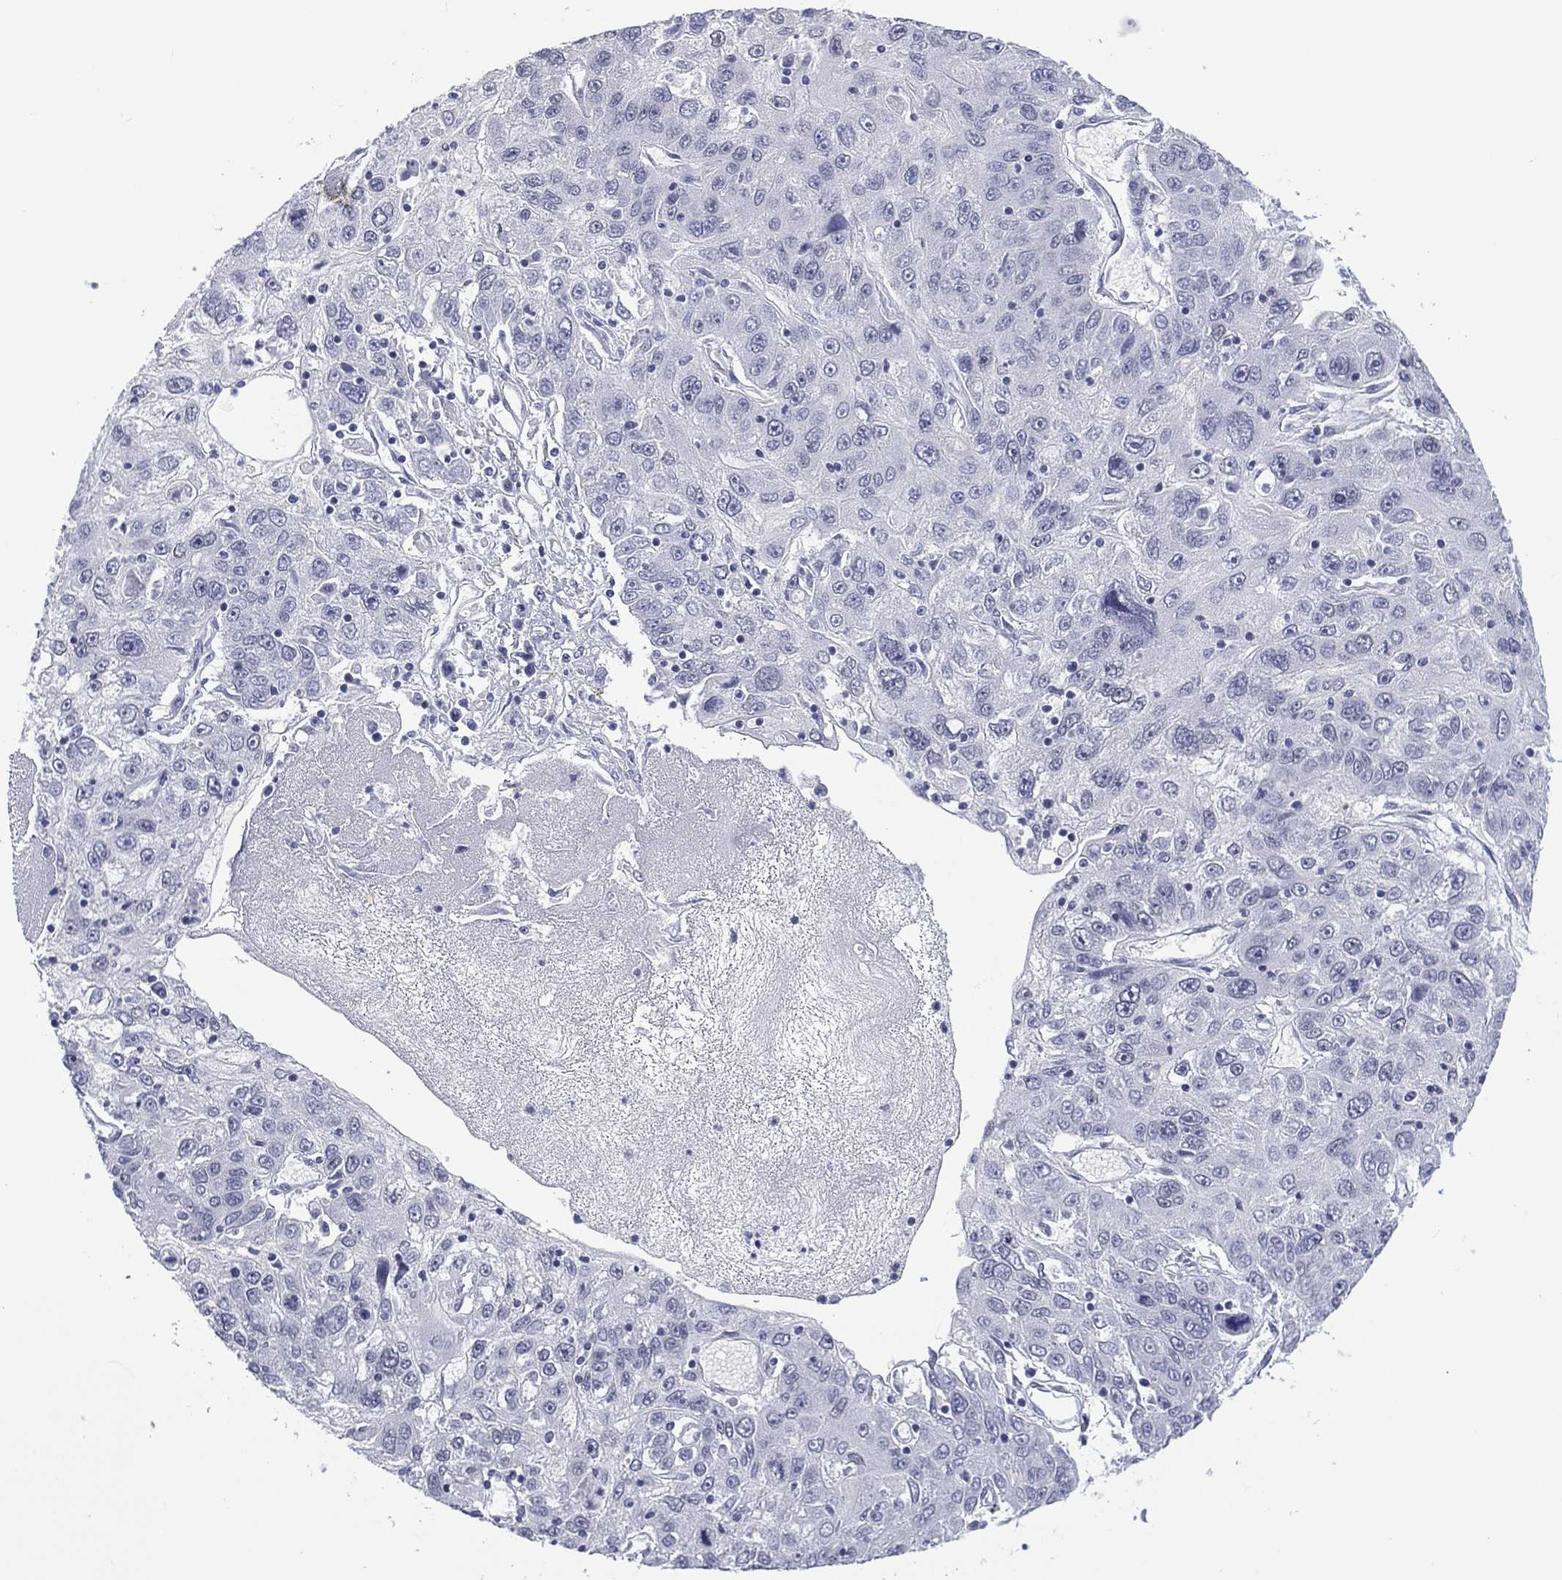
{"staining": {"intensity": "negative", "quantity": "none", "location": "none"}, "tissue": "stomach cancer", "cell_type": "Tumor cells", "image_type": "cancer", "snomed": [{"axis": "morphology", "description": "Adenocarcinoma, NOS"}, {"axis": "topography", "description": "Stomach"}], "caption": "An image of human stomach cancer (adenocarcinoma) is negative for staining in tumor cells.", "gene": "UTF1", "patient": {"sex": "male", "age": 56}}